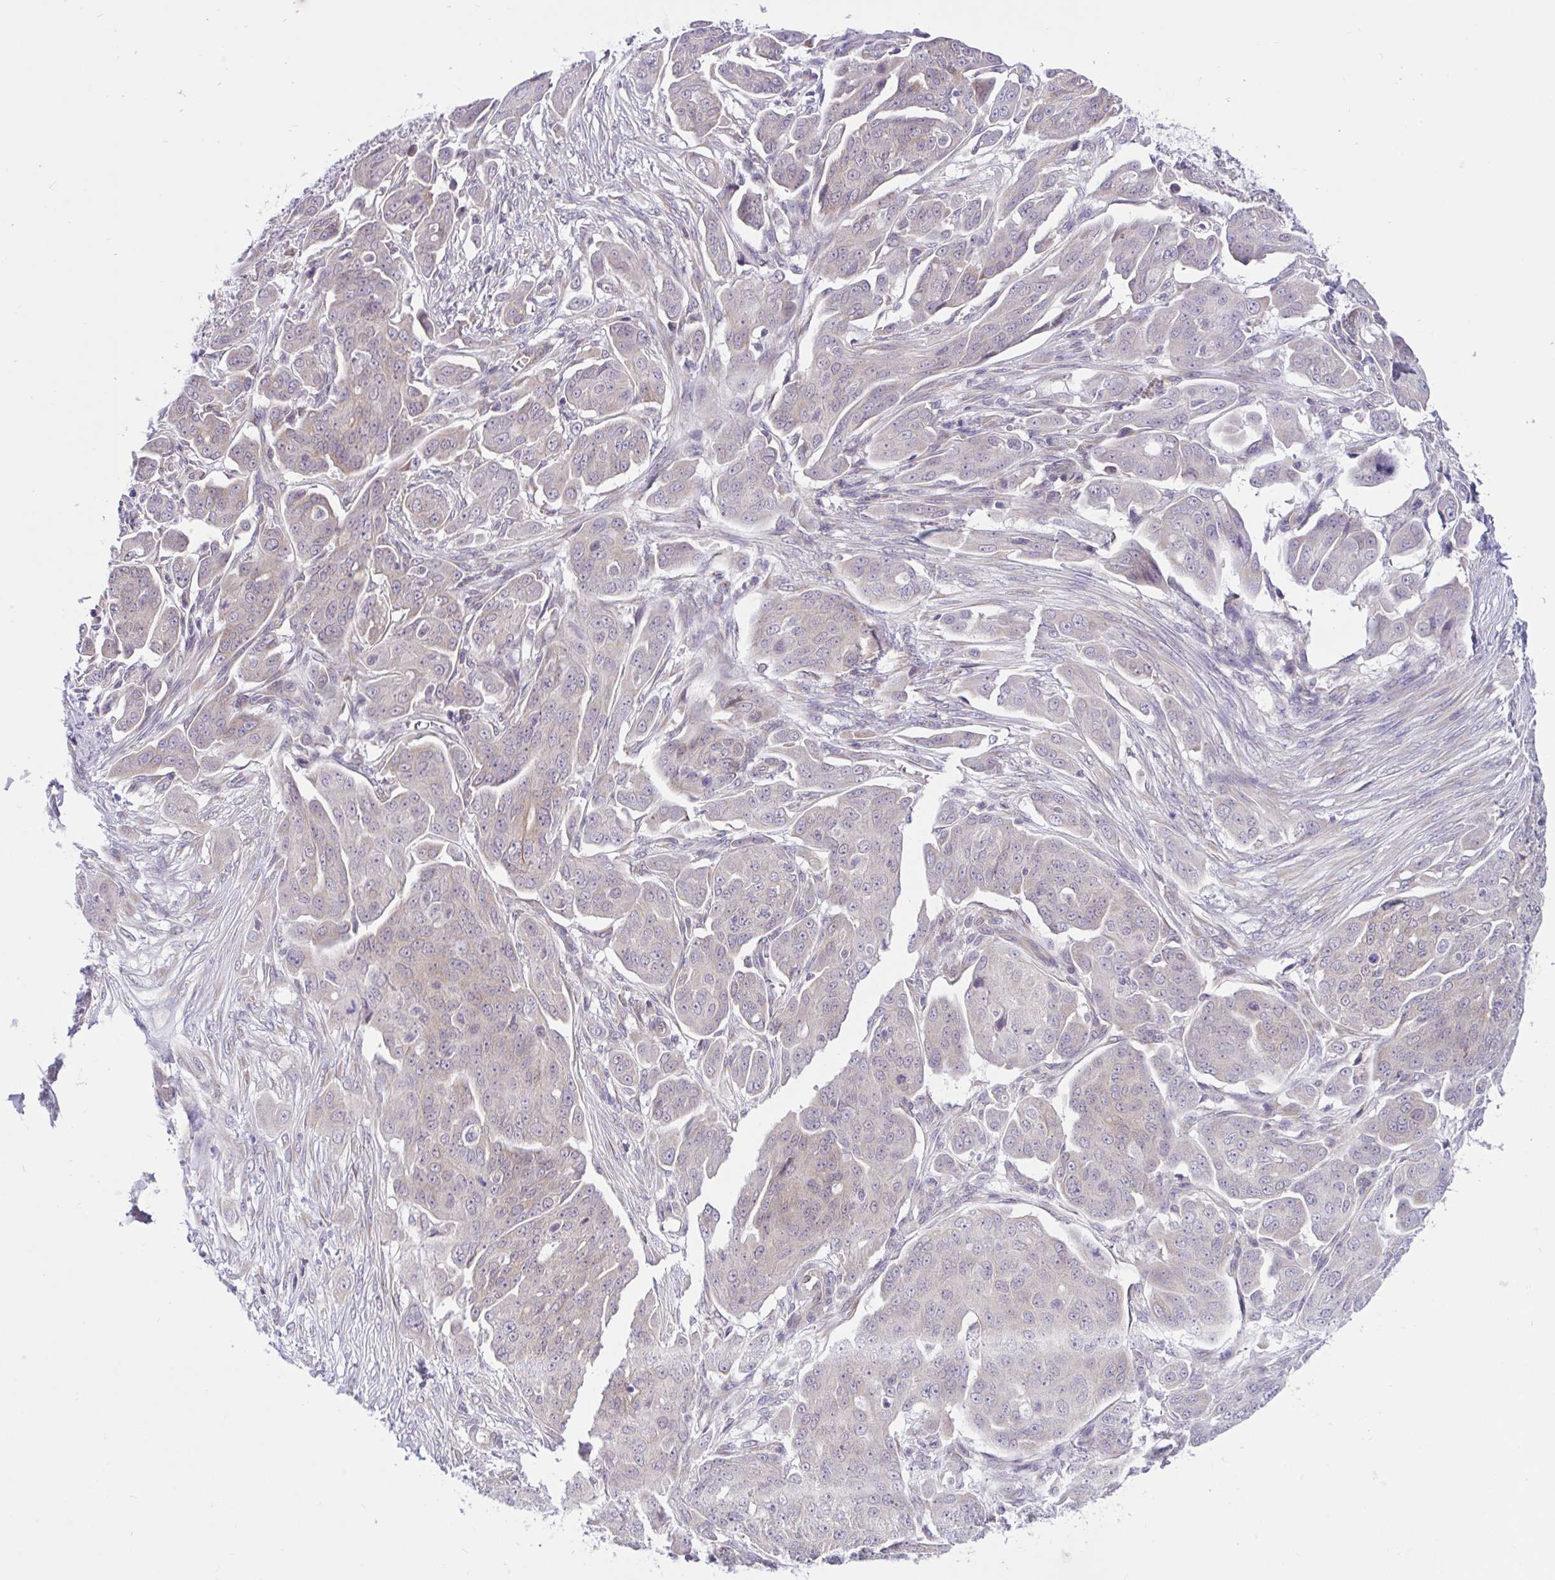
{"staining": {"intensity": "weak", "quantity": "<25%", "location": "cytoplasmic/membranous"}, "tissue": "ovarian cancer", "cell_type": "Tumor cells", "image_type": "cancer", "snomed": [{"axis": "morphology", "description": "Carcinoma, endometroid"}, {"axis": "topography", "description": "Ovary"}], "caption": "DAB (3,3'-diaminobenzidine) immunohistochemical staining of human ovarian endometroid carcinoma exhibits no significant positivity in tumor cells.", "gene": "CAMLG", "patient": {"sex": "female", "age": 70}}